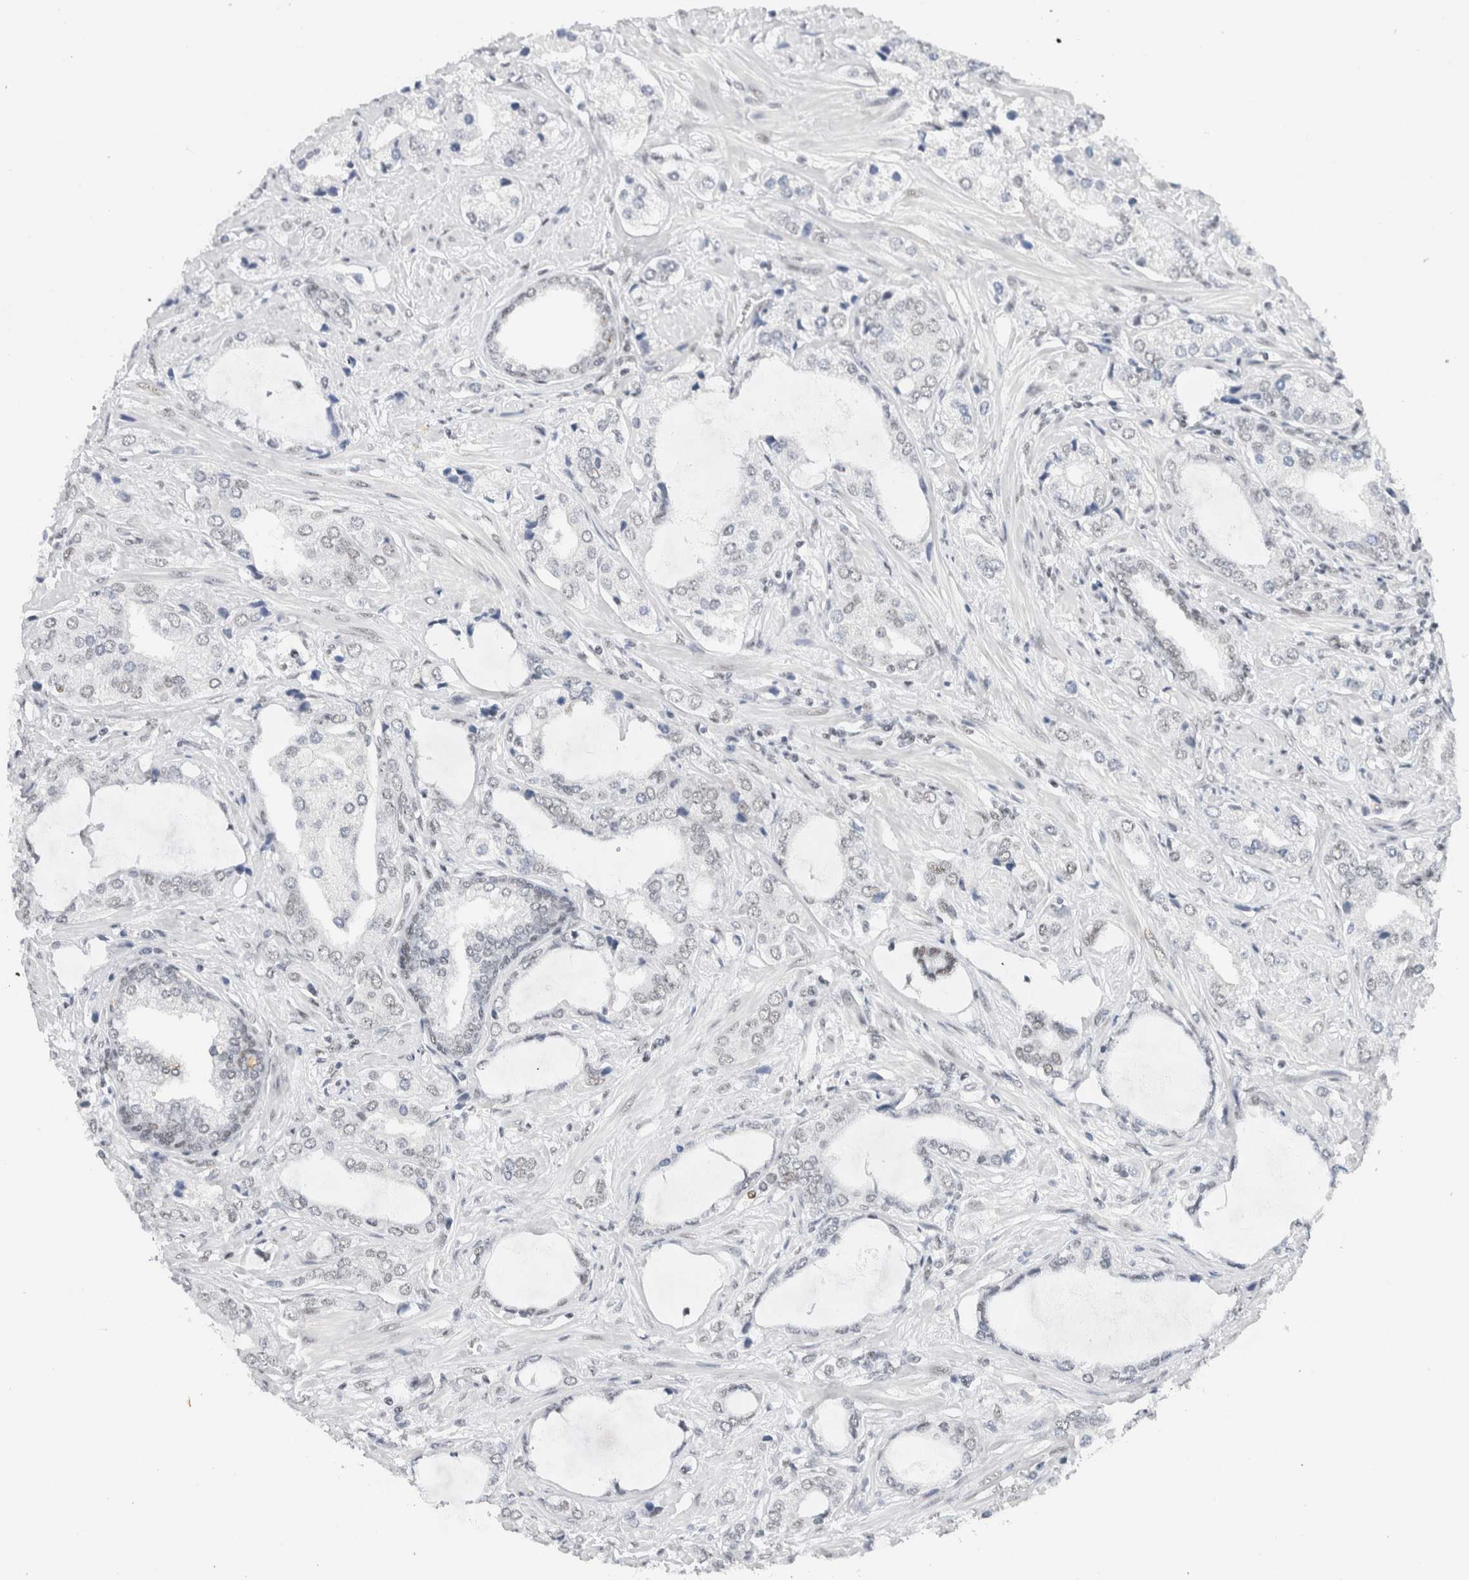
{"staining": {"intensity": "negative", "quantity": "none", "location": "none"}, "tissue": "prostate cancer", "cell_type": "Tumor cells", "image_type": "cancer", "snomed": [{"axis": "morphology", "description": "Adenocarcinoma, High grade"}, {"axis": "topography", "description": "Prostate"}], "caption": "Protein analysis of prostate cancer (adenocarcinoma (high-grade)) exhibits no significant positivity in tumor cells.", "gene": "COPS7A", "patient": {"sex": "male", "age": 66}}